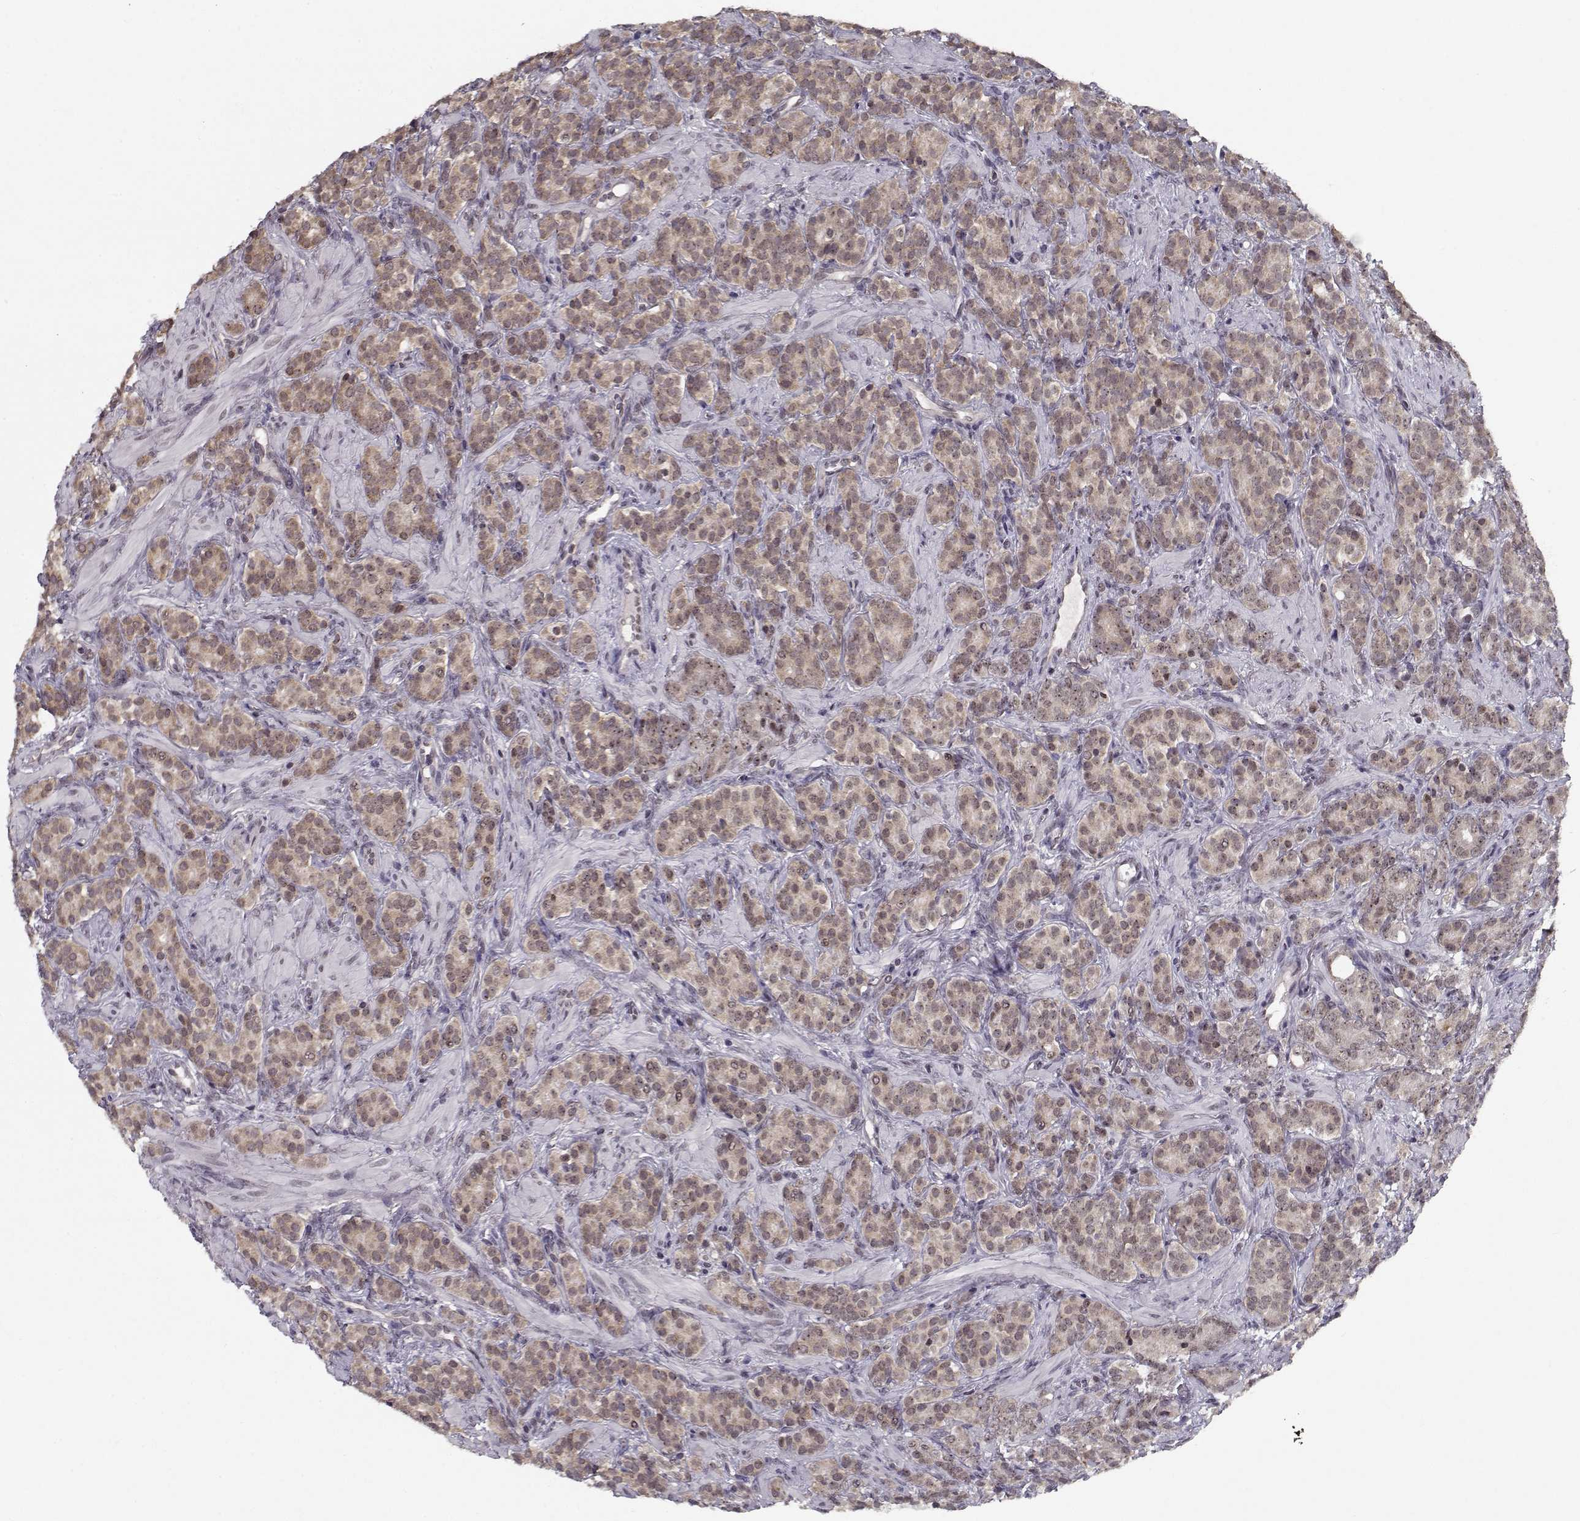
{"staining": {"intensity": "weak", "quantity": ">75%", "location": "cytoplasmic/membranous"}, "tissue": "prostate cancer", "cell_type": "Tumor cells", "image_type": "cancer", "snomed": [{"axis": "morphology", "description": "Adenocarcinoma, High grade"}, {"axis": "topography", "description": "Prostate"}], "caption": "Protein staining demonstrates weak cytoplasmic/membranous positivity in approximately >75% of tumor cells in prostate cancer.", "gene": "TESPA1", "patient": {"sex": "male", "age": 84}}